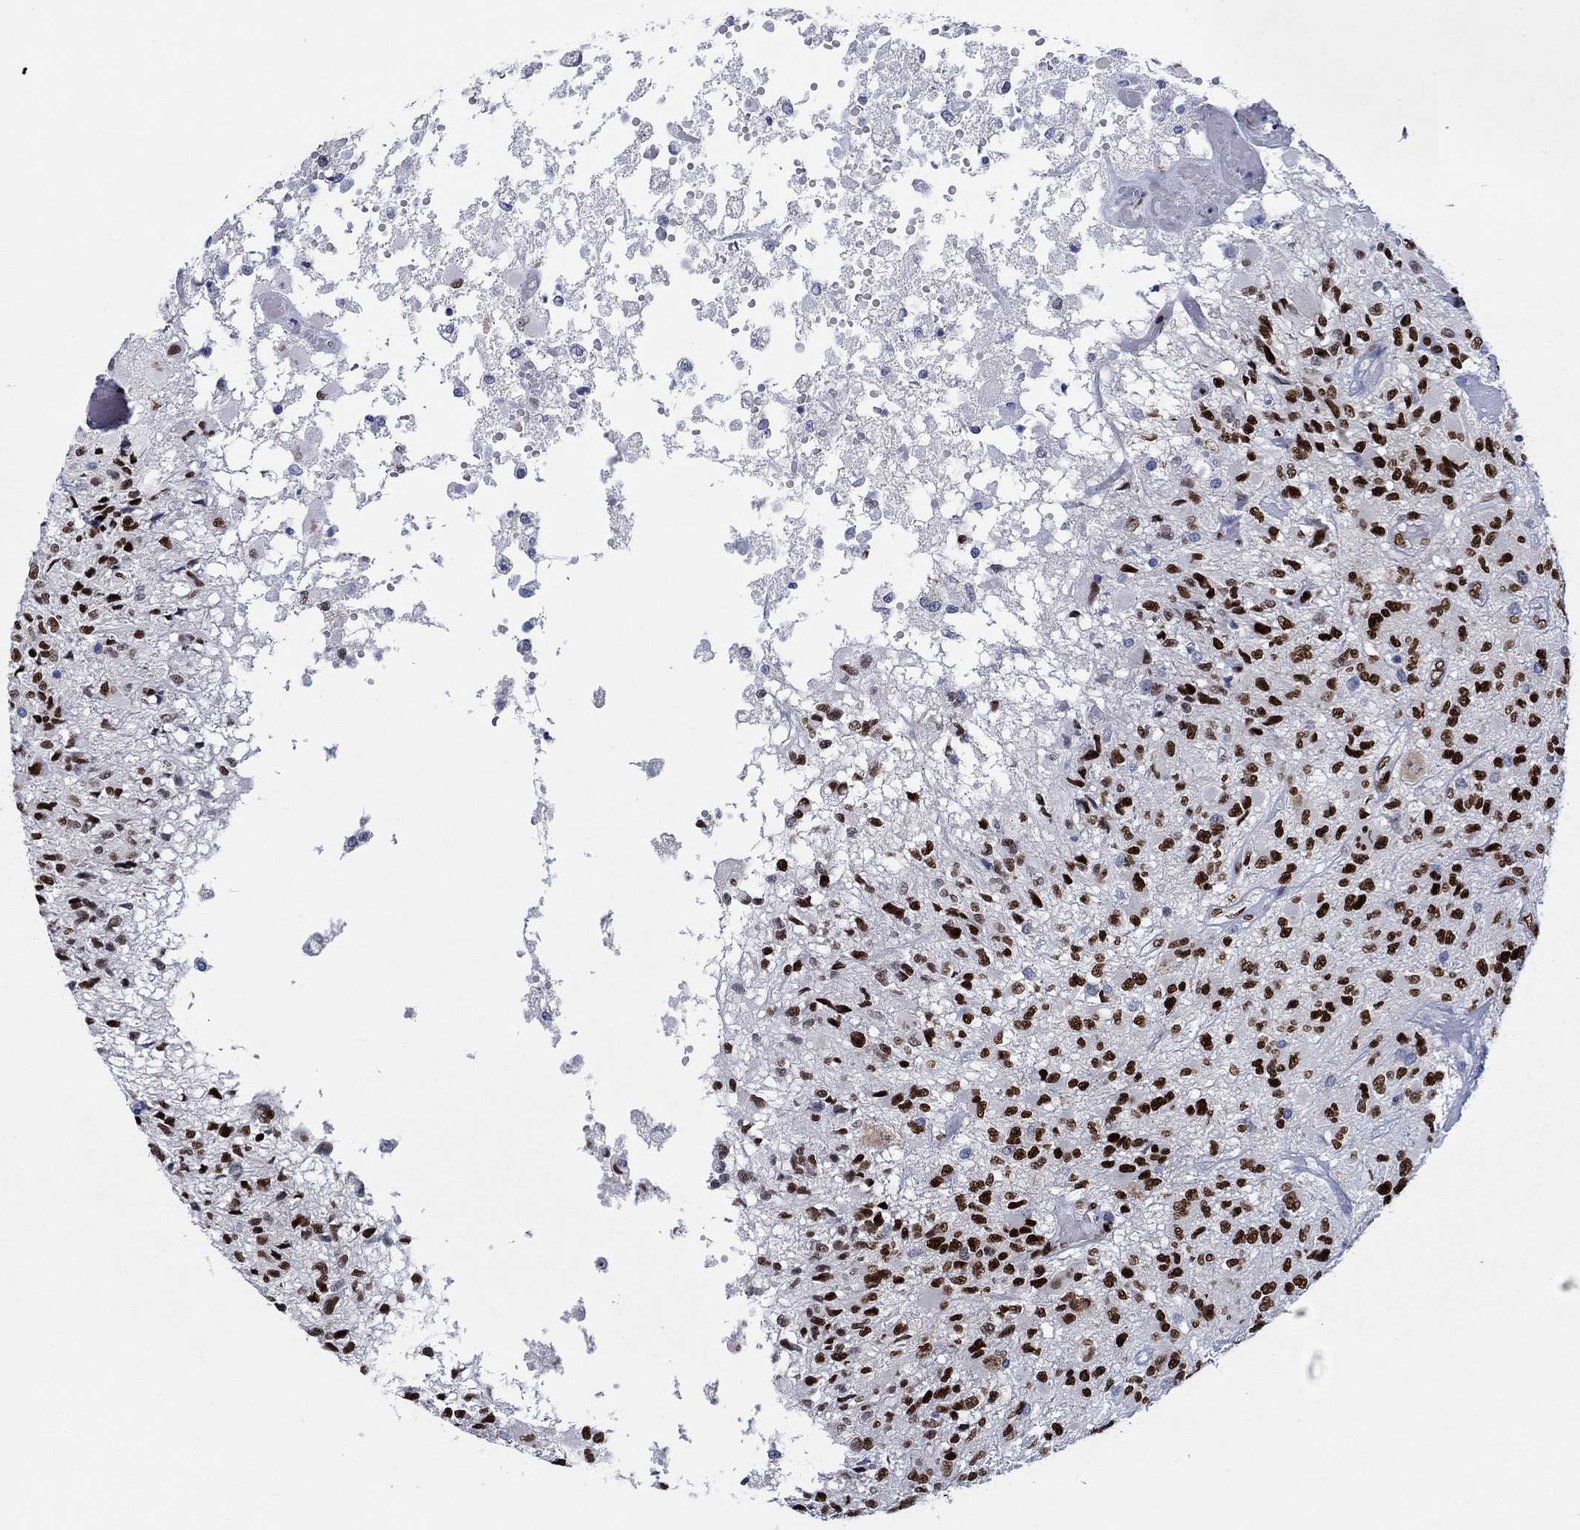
{"staining": {"intensity": "strong", "quantity": ">75%", "location": "nuclear"}, "tissue": "glioma", "cell_type": "Tumor cells", "image_type": "cancer", "snomed": [{"axis": "morphology", "description": "Glioma, malignant, High grade"}, {"axis": "topography", "description": "Brain"}], "caption": "Immunohistochemistry (IHC) of human malignant glioma (high-grade) displays high levels of strong nuclear expression in about >75% of tumor cells. The staining was performed using DAB (3,3'-diaminobenzidine) to visualize the protein expression in brown, while the nuclei were stained in blue with hematoxylin (Magnification: 20x).", "gene": "ZEB1", "patient": {"sex": "female", "age": 63}}